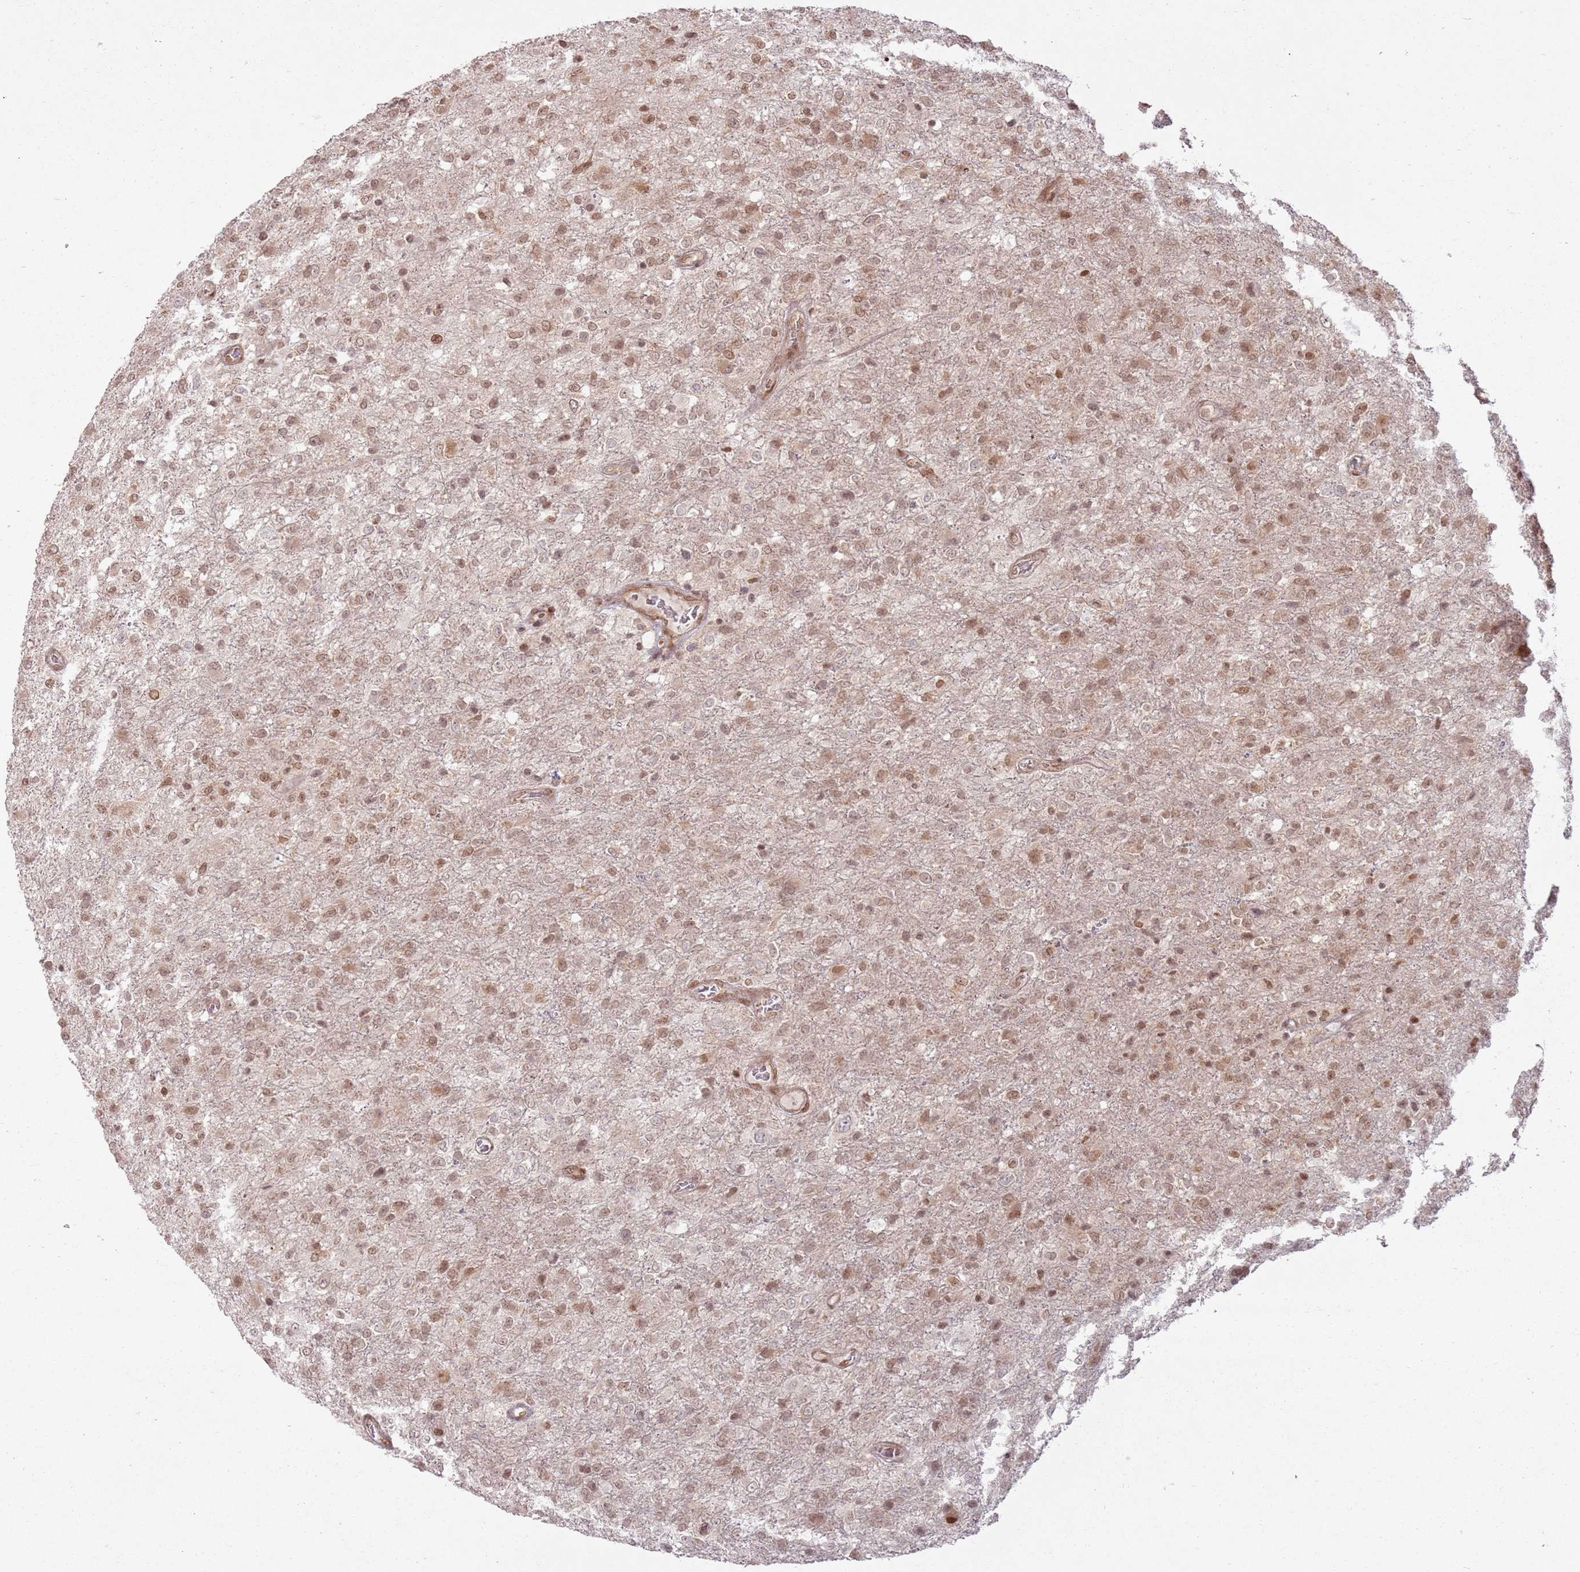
{"staining": {"intensity": "moderate", "quantity": ">75%", "location": "nuclear"}, "tissue": "glioma", "cell_type": "Tumor cells", "image_type": "cancer", "snomed": [{"axis": "morphology", "description": "Glioma, malignant, High grade"}, {"axis": "topography", "description": "Brain"}], "caption": "The photomicrograph exhibits a brown stain indicating the presence of a protein in the nuclear of tumor cells in glioma.", "gene": "KLHL36", "patient": {"sex": "female", "age": 74}}